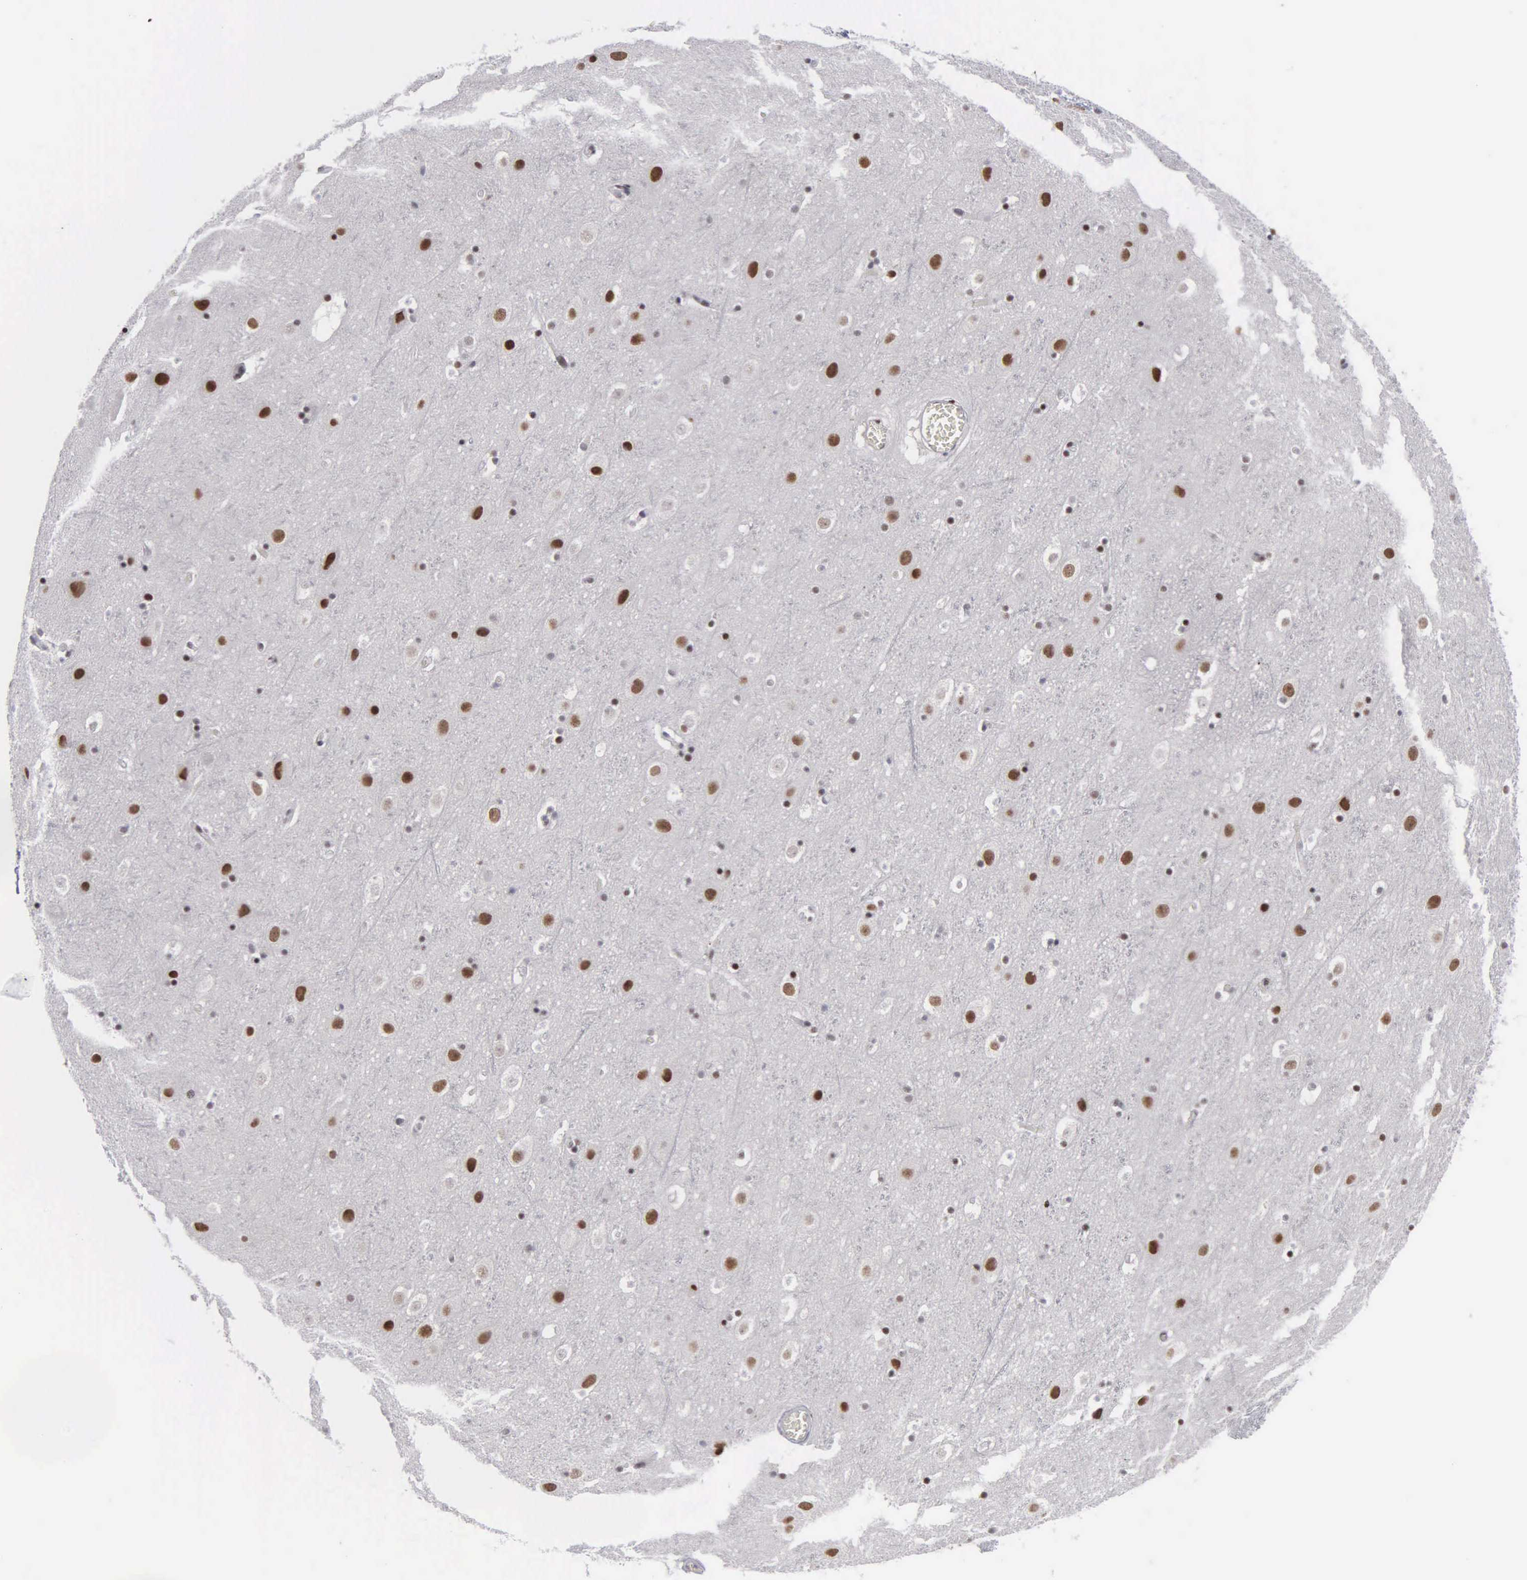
{"staining": {"intensity": "weak", "quantity": ">75%", "location": "nuclear"}, "tissue": "cerebral cortex", "cell_type": "Endothelial cells", "image_type": "normal", "snomed": [{"axis": "morphology", "description": "Normal tissue, NOS"}, {"axis": "topography", "description": "Cerebral cortex"}], "caption": "An immunohistochemistry (IHC) micrograph of unremarkable tissue is shown. Protein staining in brown shows weak nuclear positivity in cerebral cortex within endothelial cells.", "gene": "KIAA0586", "patient": {"sex": "male", "age": 45}}